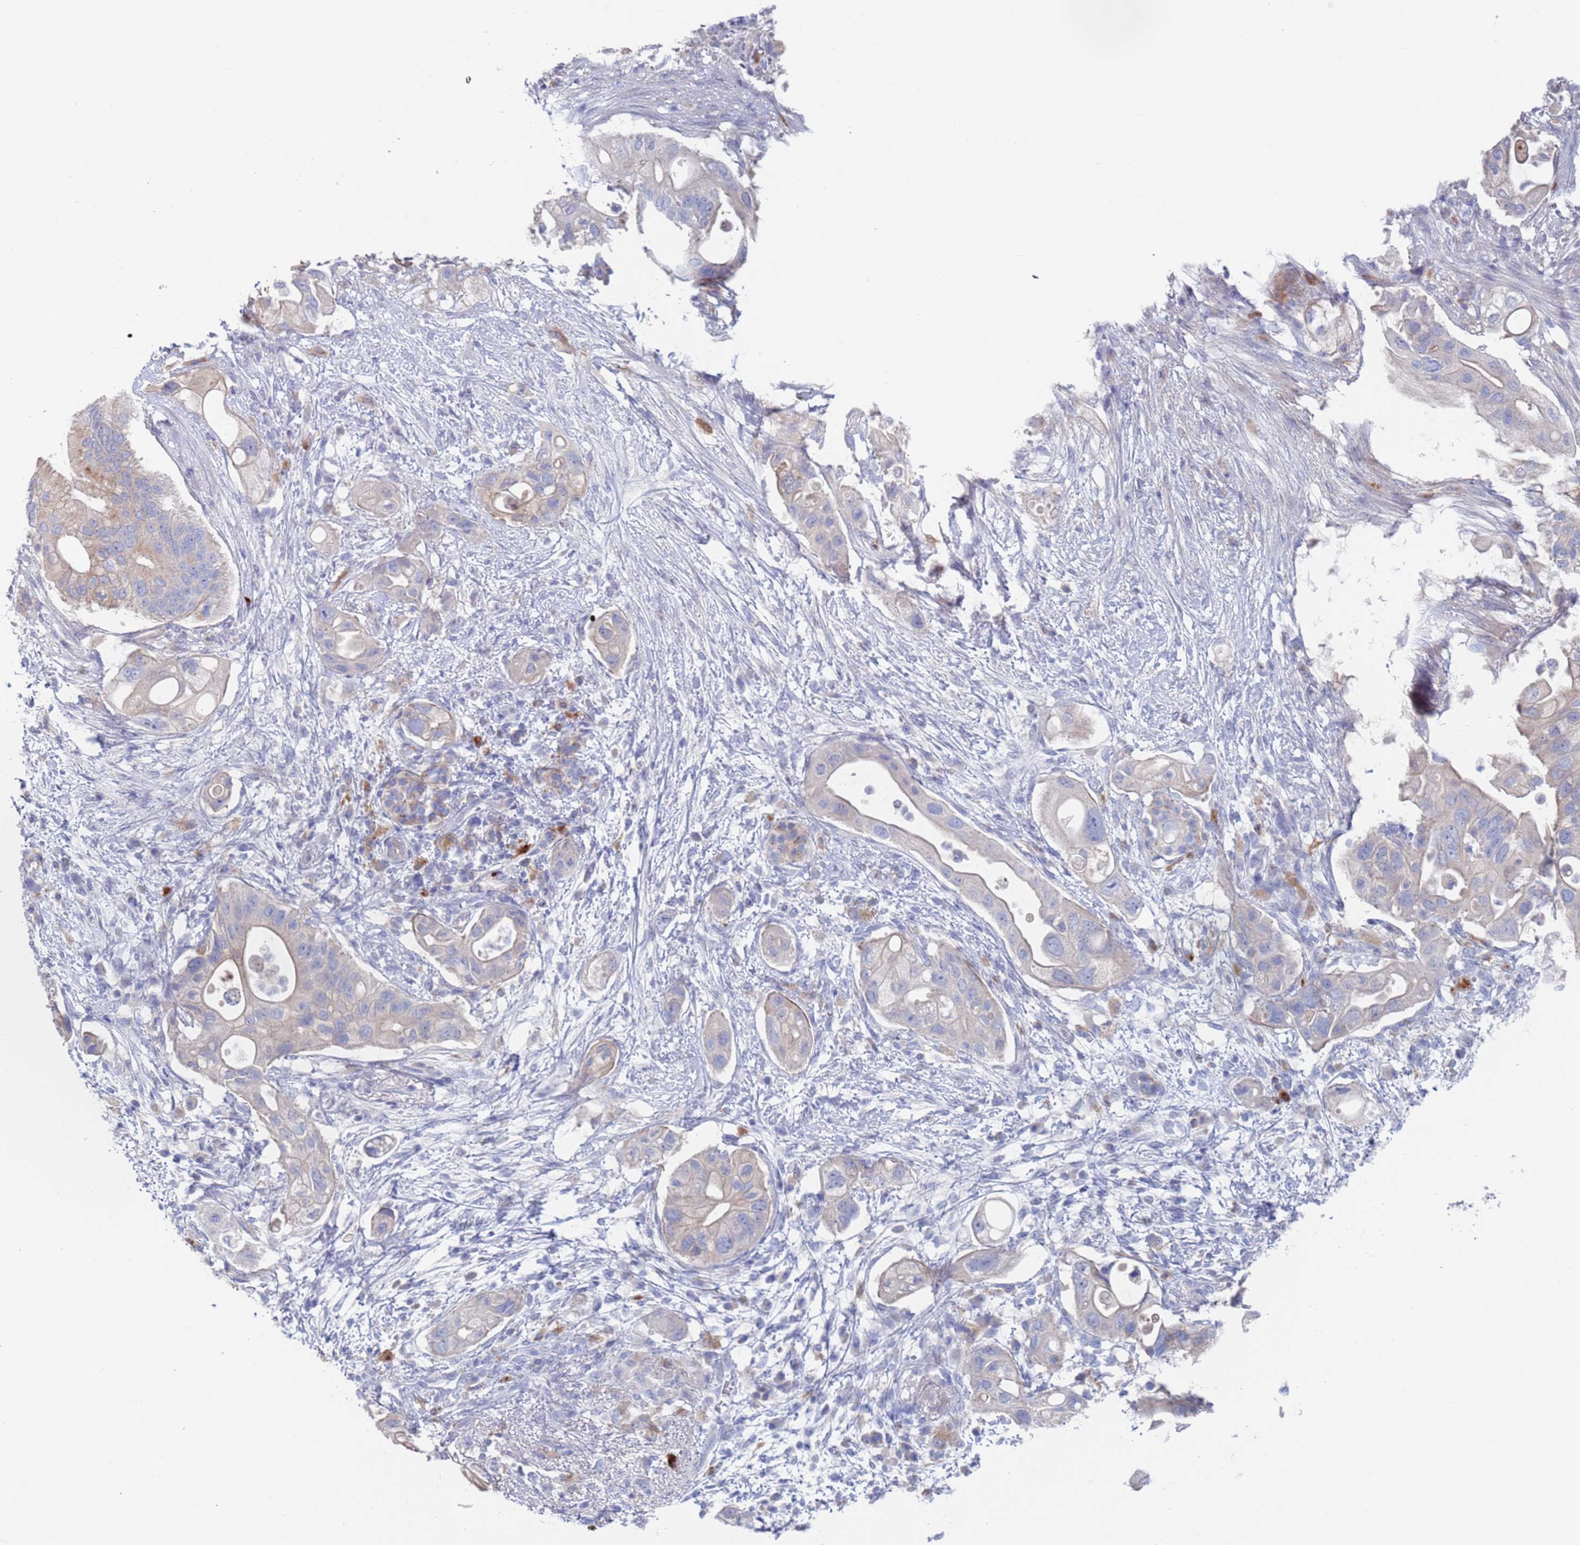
{"staining": {"intensity": "weak", "quantity": "<25%", "location": "cytoplasmic/membranous"}, "tissue": "pancreatic cancer", "cell_type": "Tumor cells", "image_type": "cancer", "snomed": [{"axis": "morphology", "description": "Adenocarcinoma, NOS"}, {"axis": "topography", "description": "Pancreas"}], "caption": "The immunohistochemistry (IHC) photomicrograph has no significant positivity in tumor cells of pancreatic cancer tissue.", "gene": "FUCA1", "patient": {"sex": "female", "age": 72}}